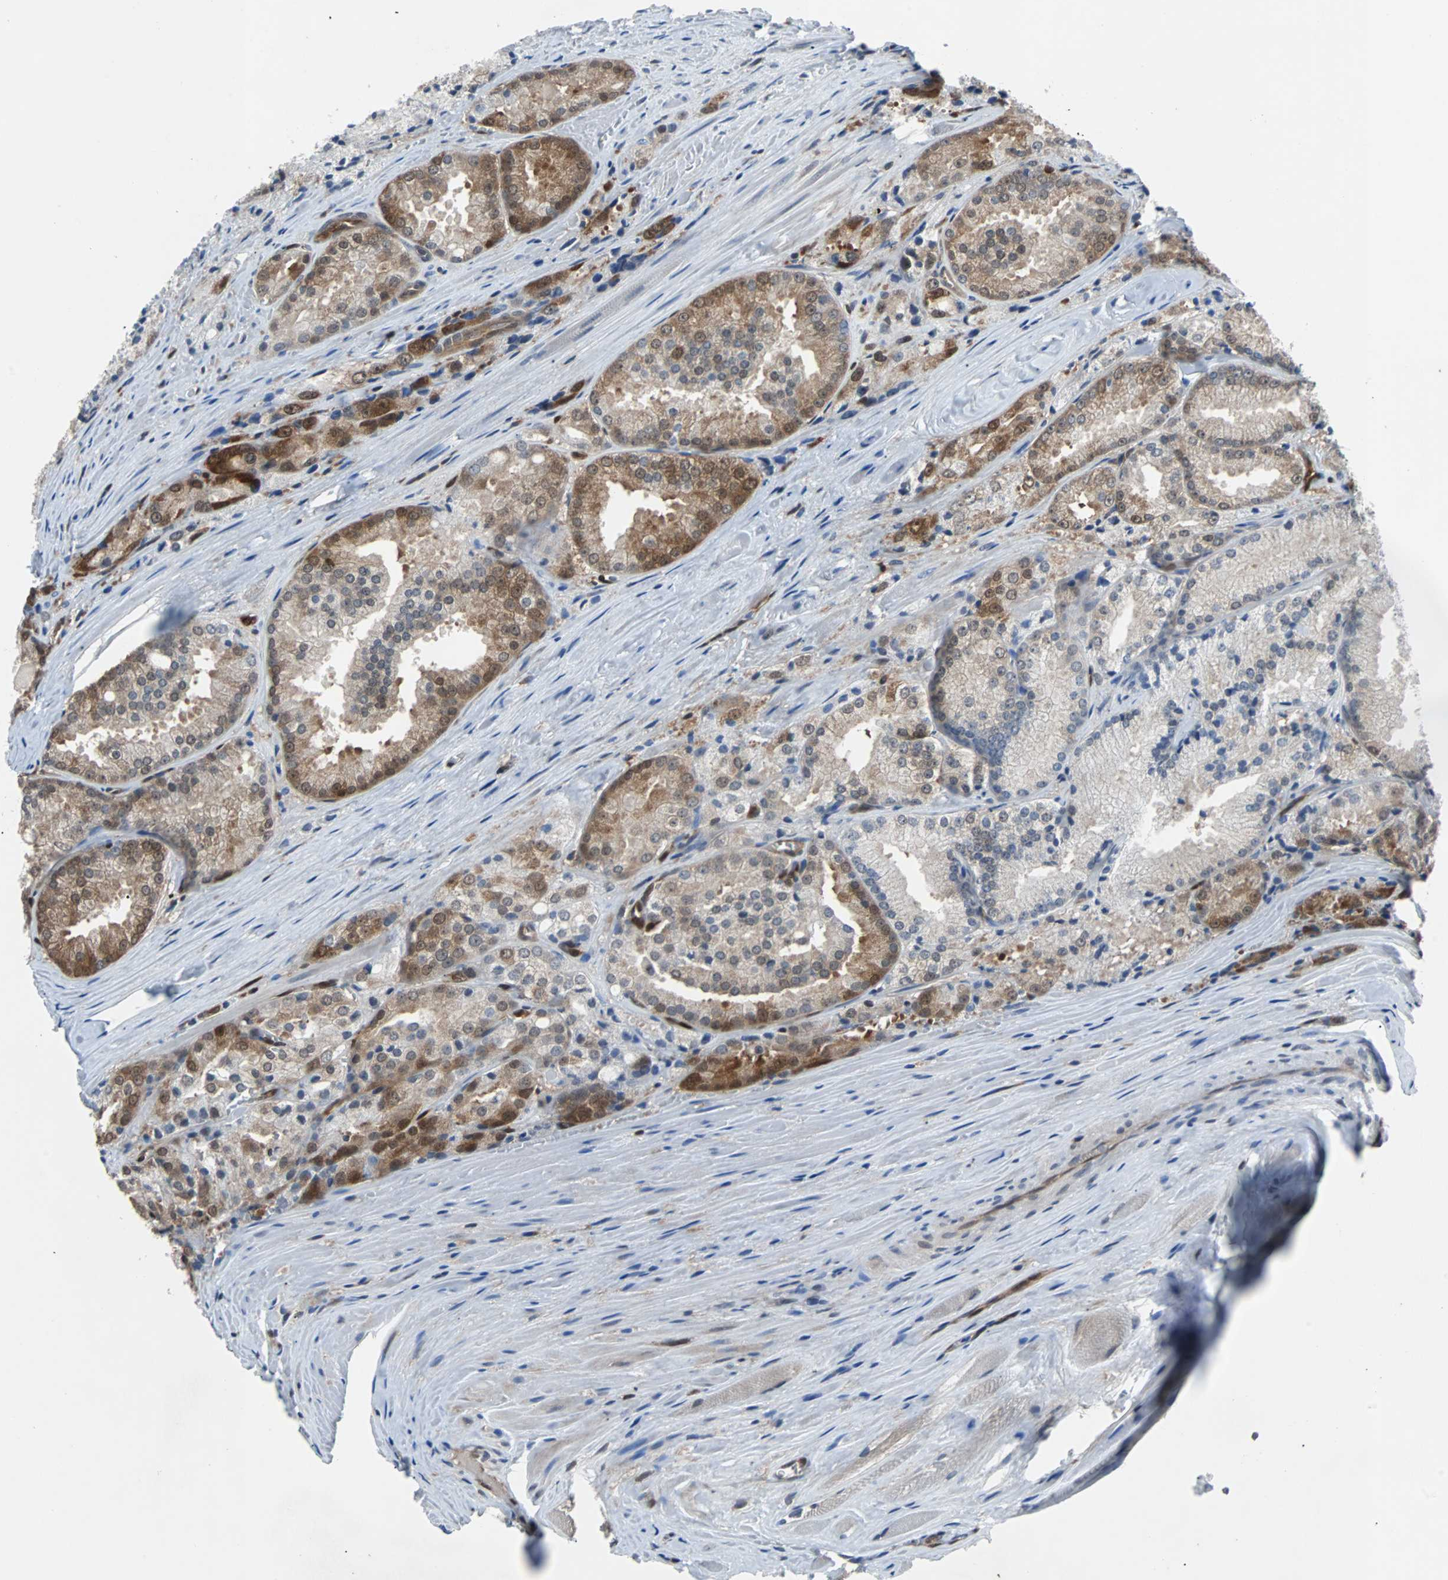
{"staining": {"intensity": "moderate", "quantity": "25%-75%", "location": "cytoplasmic/membranous,nuclear"}, "tissue": "prostate cancer", "cell_type": "Tumor cells", "image_type": "cancer", "snomed": [{"axis": "morphology", "description": "Adenocarcinoma, Low grade"}, {"axis": "topography", "description": "Prostate"}], "caption": "Prostate cancer tissue displays moderate cytoplasmic/membranous and nuclear expression in approximately 25%-75% of tumor cells, visualized by immunohistochemistry.", "gene": "MAP2K6", "patient": {"sex": "male", "age": 64}}